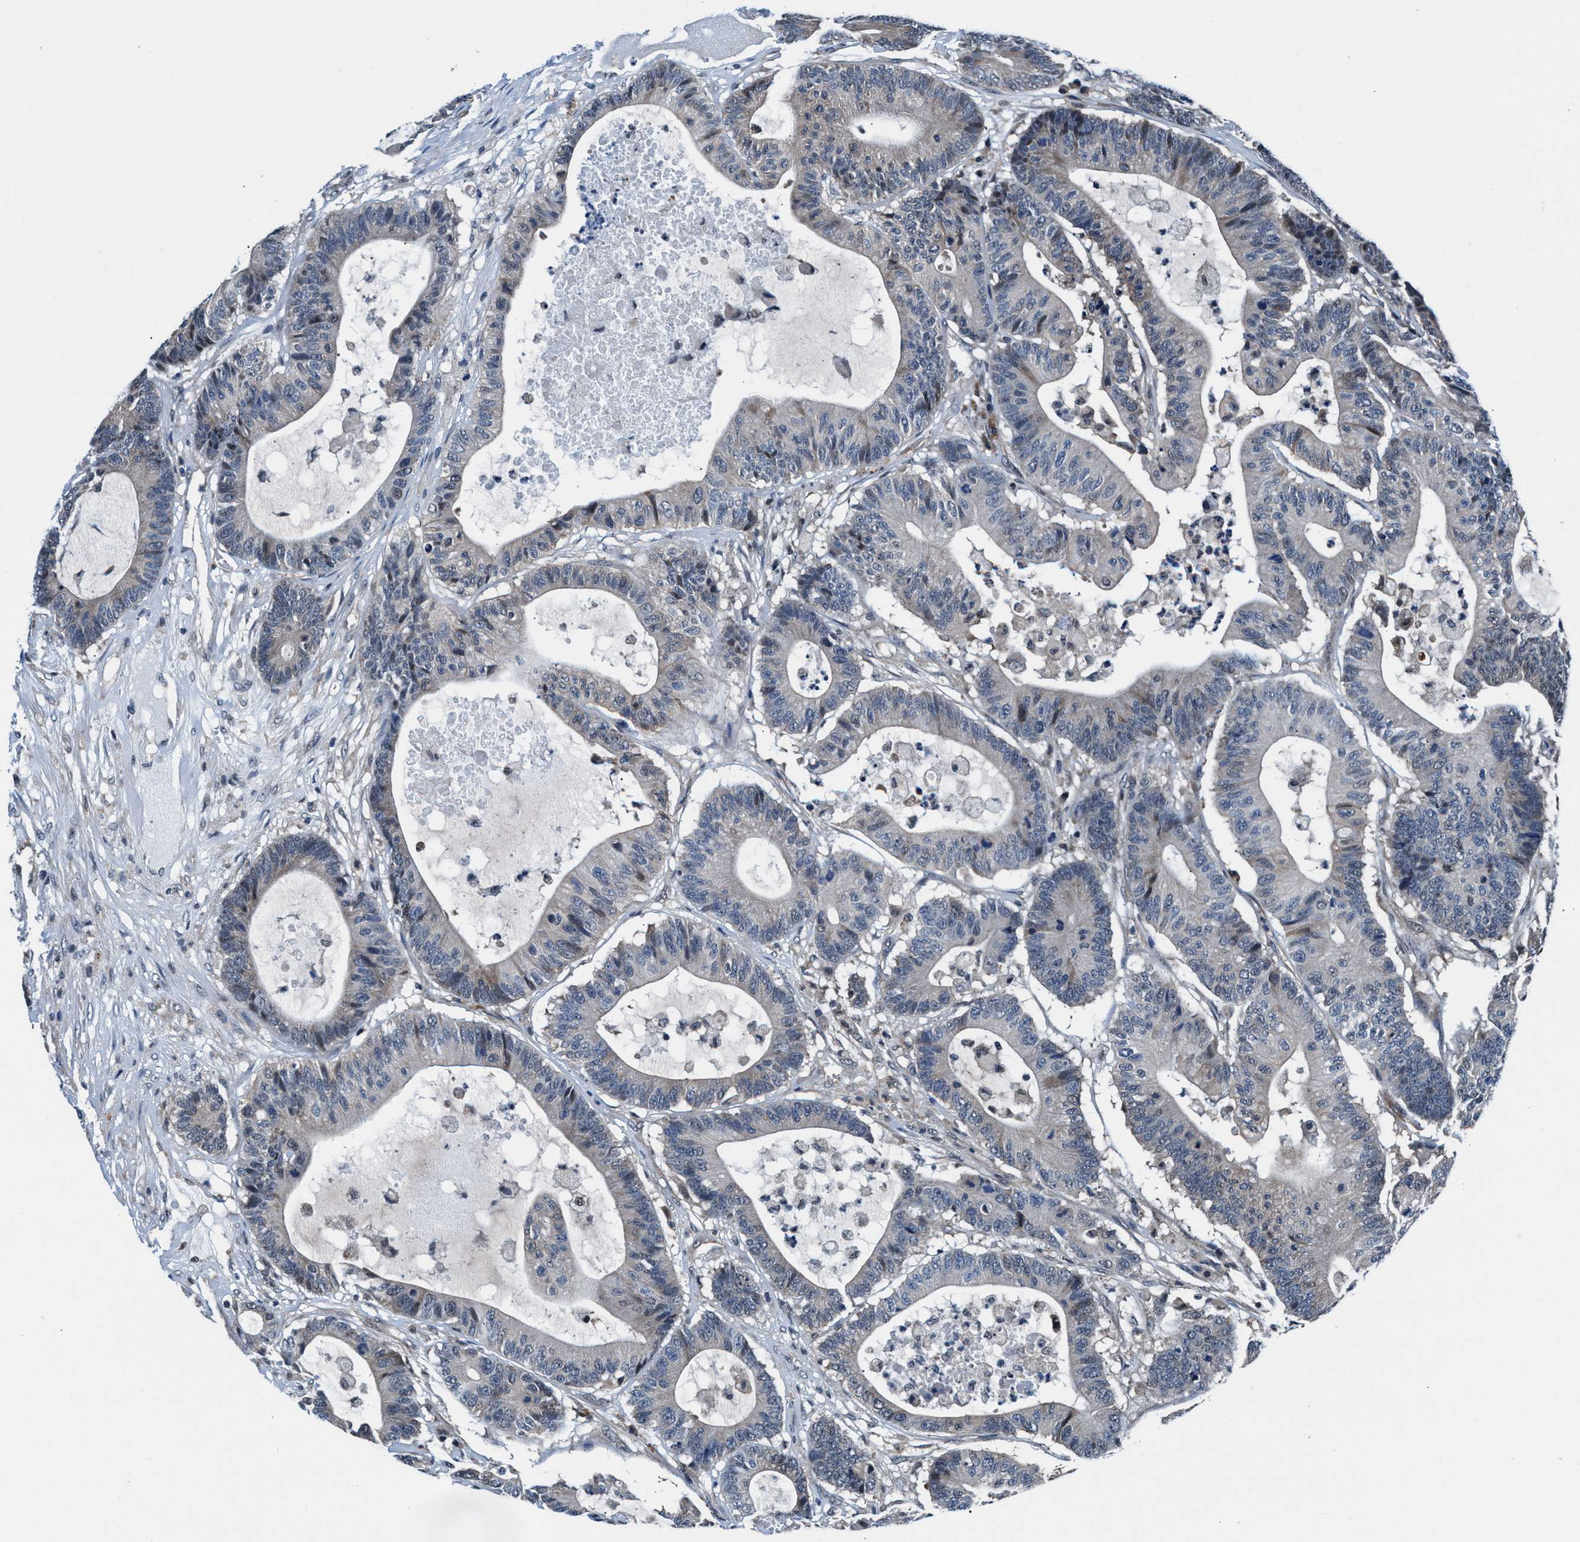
{"staining": {"intensity": "negative", "quantity": "none", "location": "none"}, "tissue": "colorectal cancer", "cell_type": "Tumor cells", "image_type": "cancer", "snomed": [{"axis": "morphology", "description": "Adenocarcinoma, NOS"}, {"axis": "topography", "description": "Colon"}], "caption": "Tumor cells show no significant protein positivity in colorectal adenocarcinoma. Nuclei are stained in blue.", "gene": "PRPSAP2", "patient": {"sex": "female", "age": 84}}